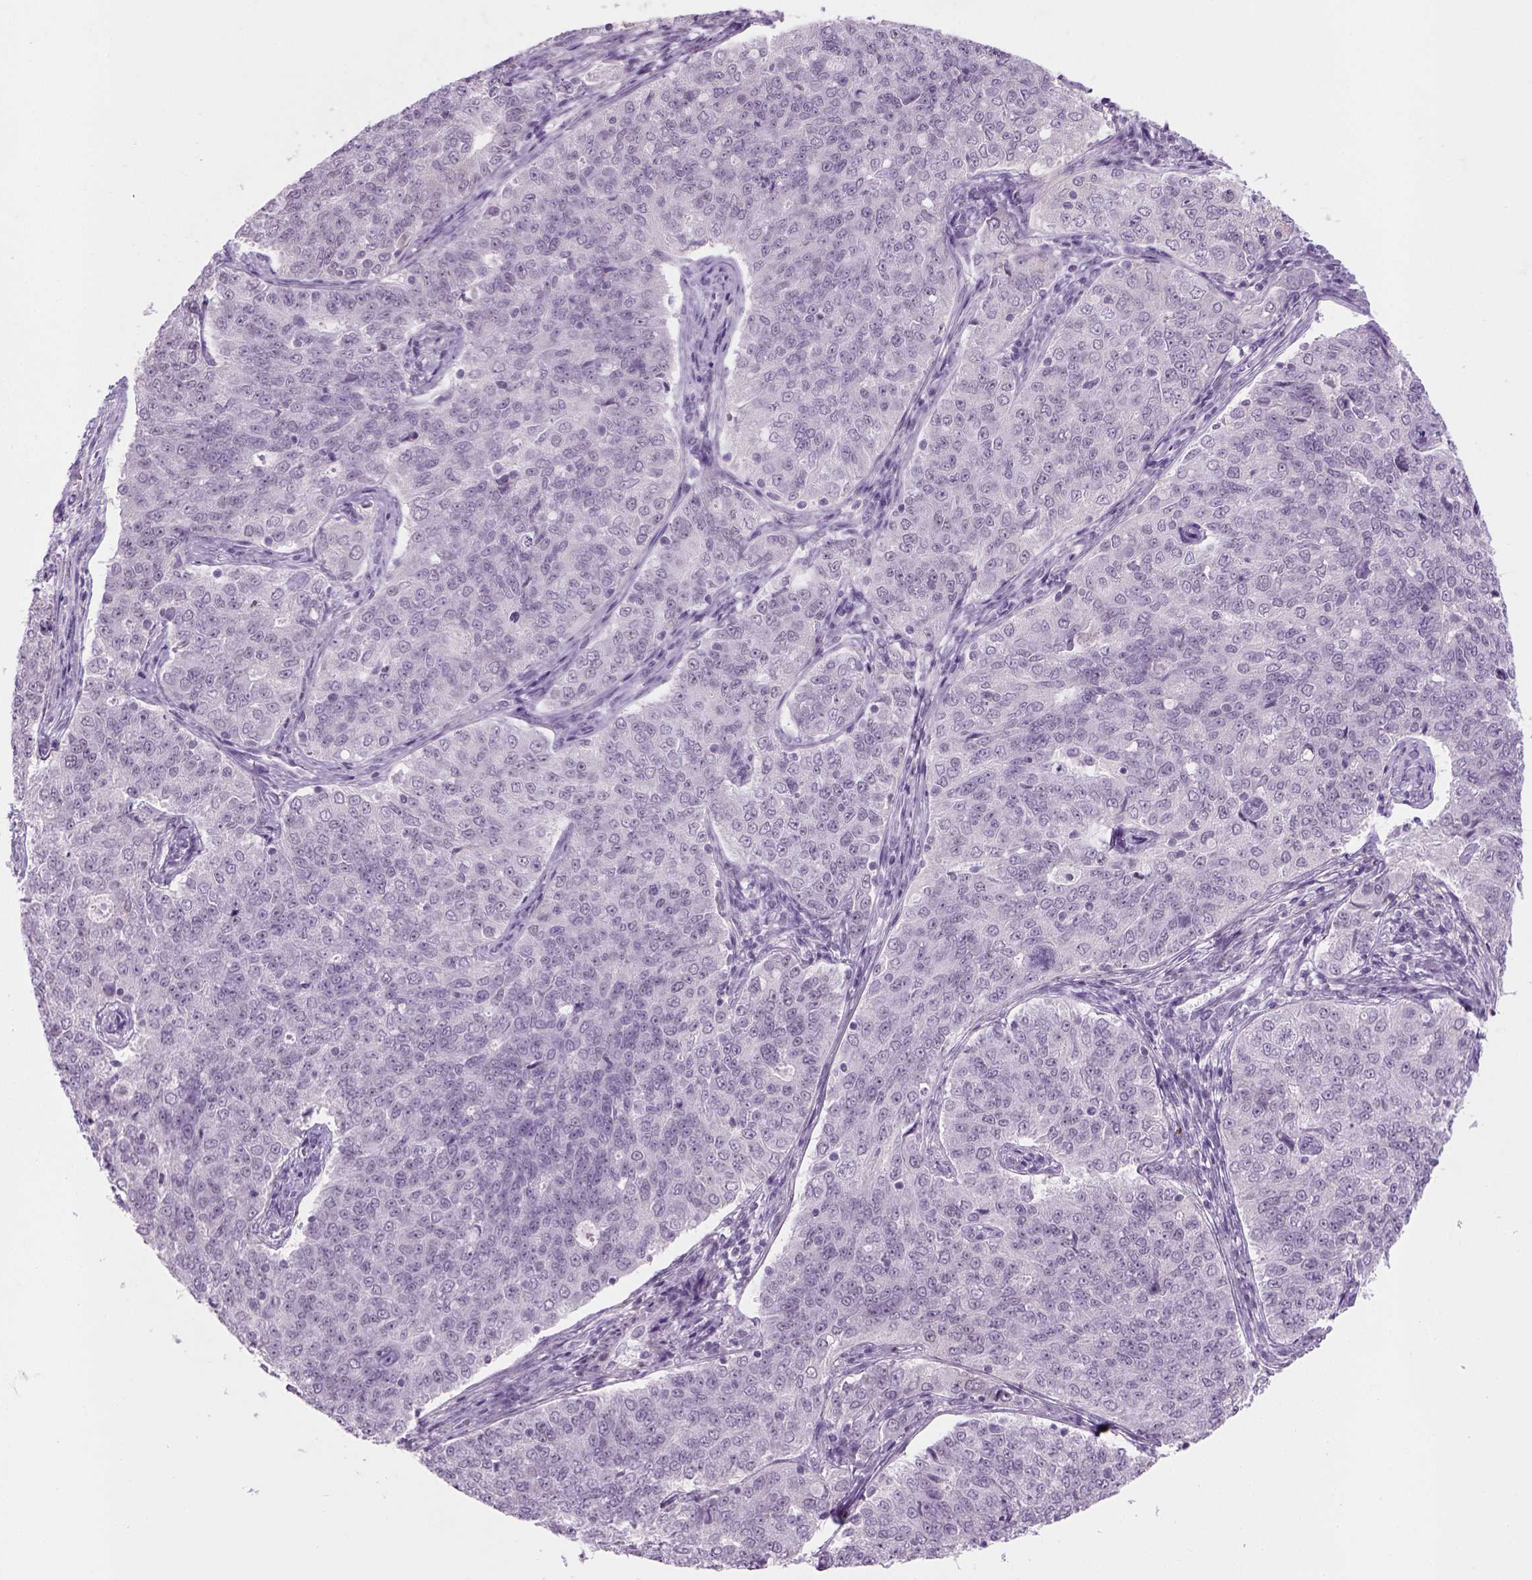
{"staining": {"intensity": "negative", "quantity": "none", "location": "none"}, "tissue": "endometrial cancer", "cell_type": "Tumor cells", "image_type": "cancer", "snomed": [{"axis": "morphology", "description": "Adenocarcinoma, NOS"}, {"axis": "topography", "description": "Endometrium"}], "caption": "Image shows no protein positivity in tumor cells of endometrial cancer (adenocarcinoma) tissue.", "gene": "ZNF865", "patient": {"sex": "female", "age": 43}}